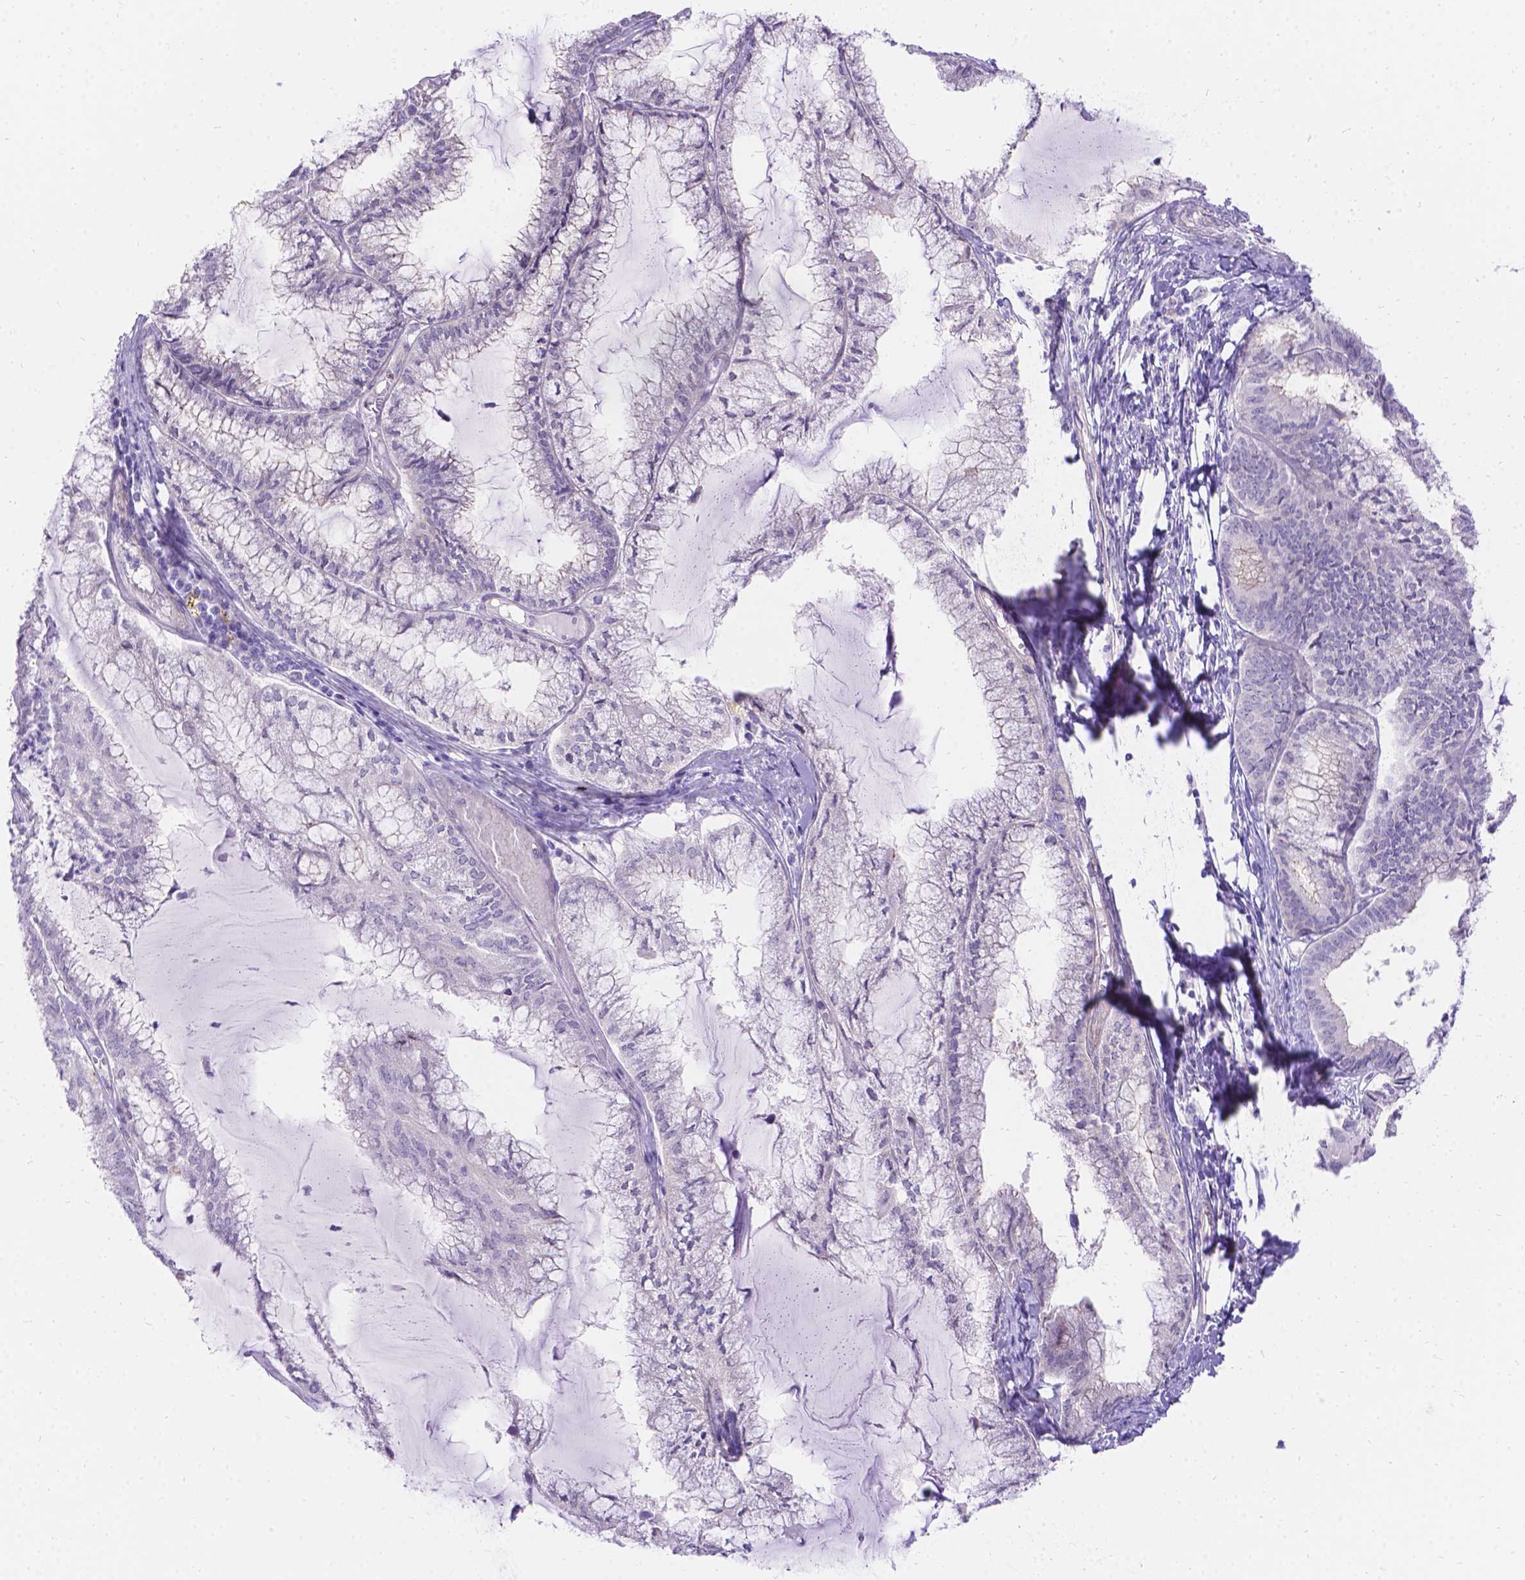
{"staining": {"intensity": "negative", "quantity": "none", "location": "none"}, "tissue": "endometrial cancer", "cell_type": "Tumor cells", "image_type": "cancer", "snomed": [{"axis": "morphology", "description": "Carcinoma, NOS"}, {"axis": "topography", "description": "Endometrium"}], "caption": "Photomicrograph shows no significant protein staining in tumor cells of endometrial carcinoma.", "gene": "PALS1", "patient": {"sex": "female", "age": 62}}